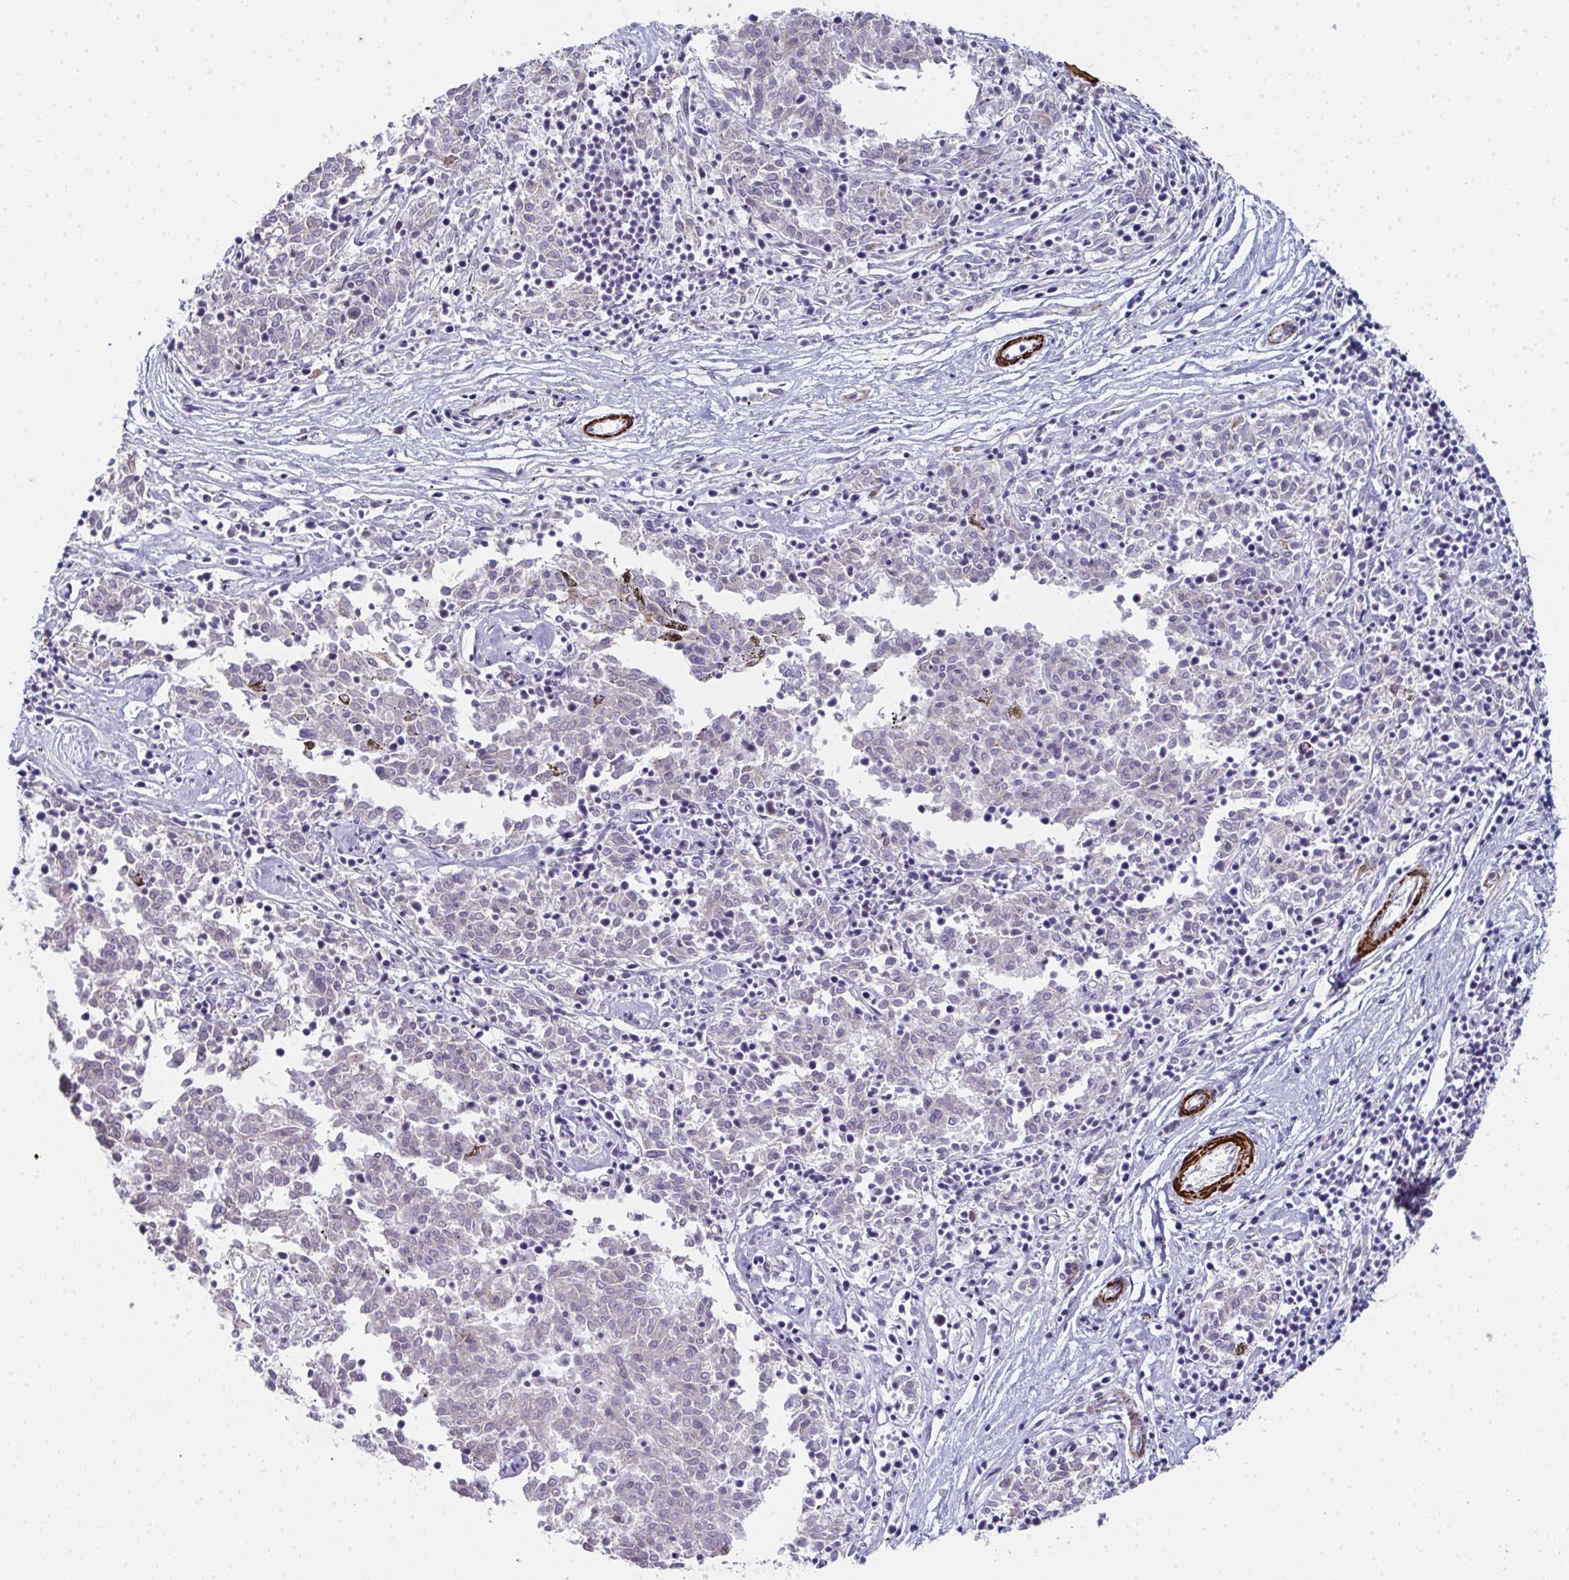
{"staining": {"intensity": "negative", "quantity": "none", "location": "none"}, "tissue": "melanoma", "cell_type": "Tumor cells", "image_type": "cancer", "snomed": [{"axis": "morphology", "description": "Malignant melanoma, NOS"}, {"axis": "topography", "description": "Skin"}], "caption": "A high-resolution micrograph shows IHC staining of malignant melanoma, which reveals no significant expression in tumor cells. (DAB (3,3'-diaminobenzidine) immunohistochemistry (IHC) visualized using brightfield microscopy, high magnification).", "gene": "GINS2", "patient": {"sex": "female", "age": 72}}